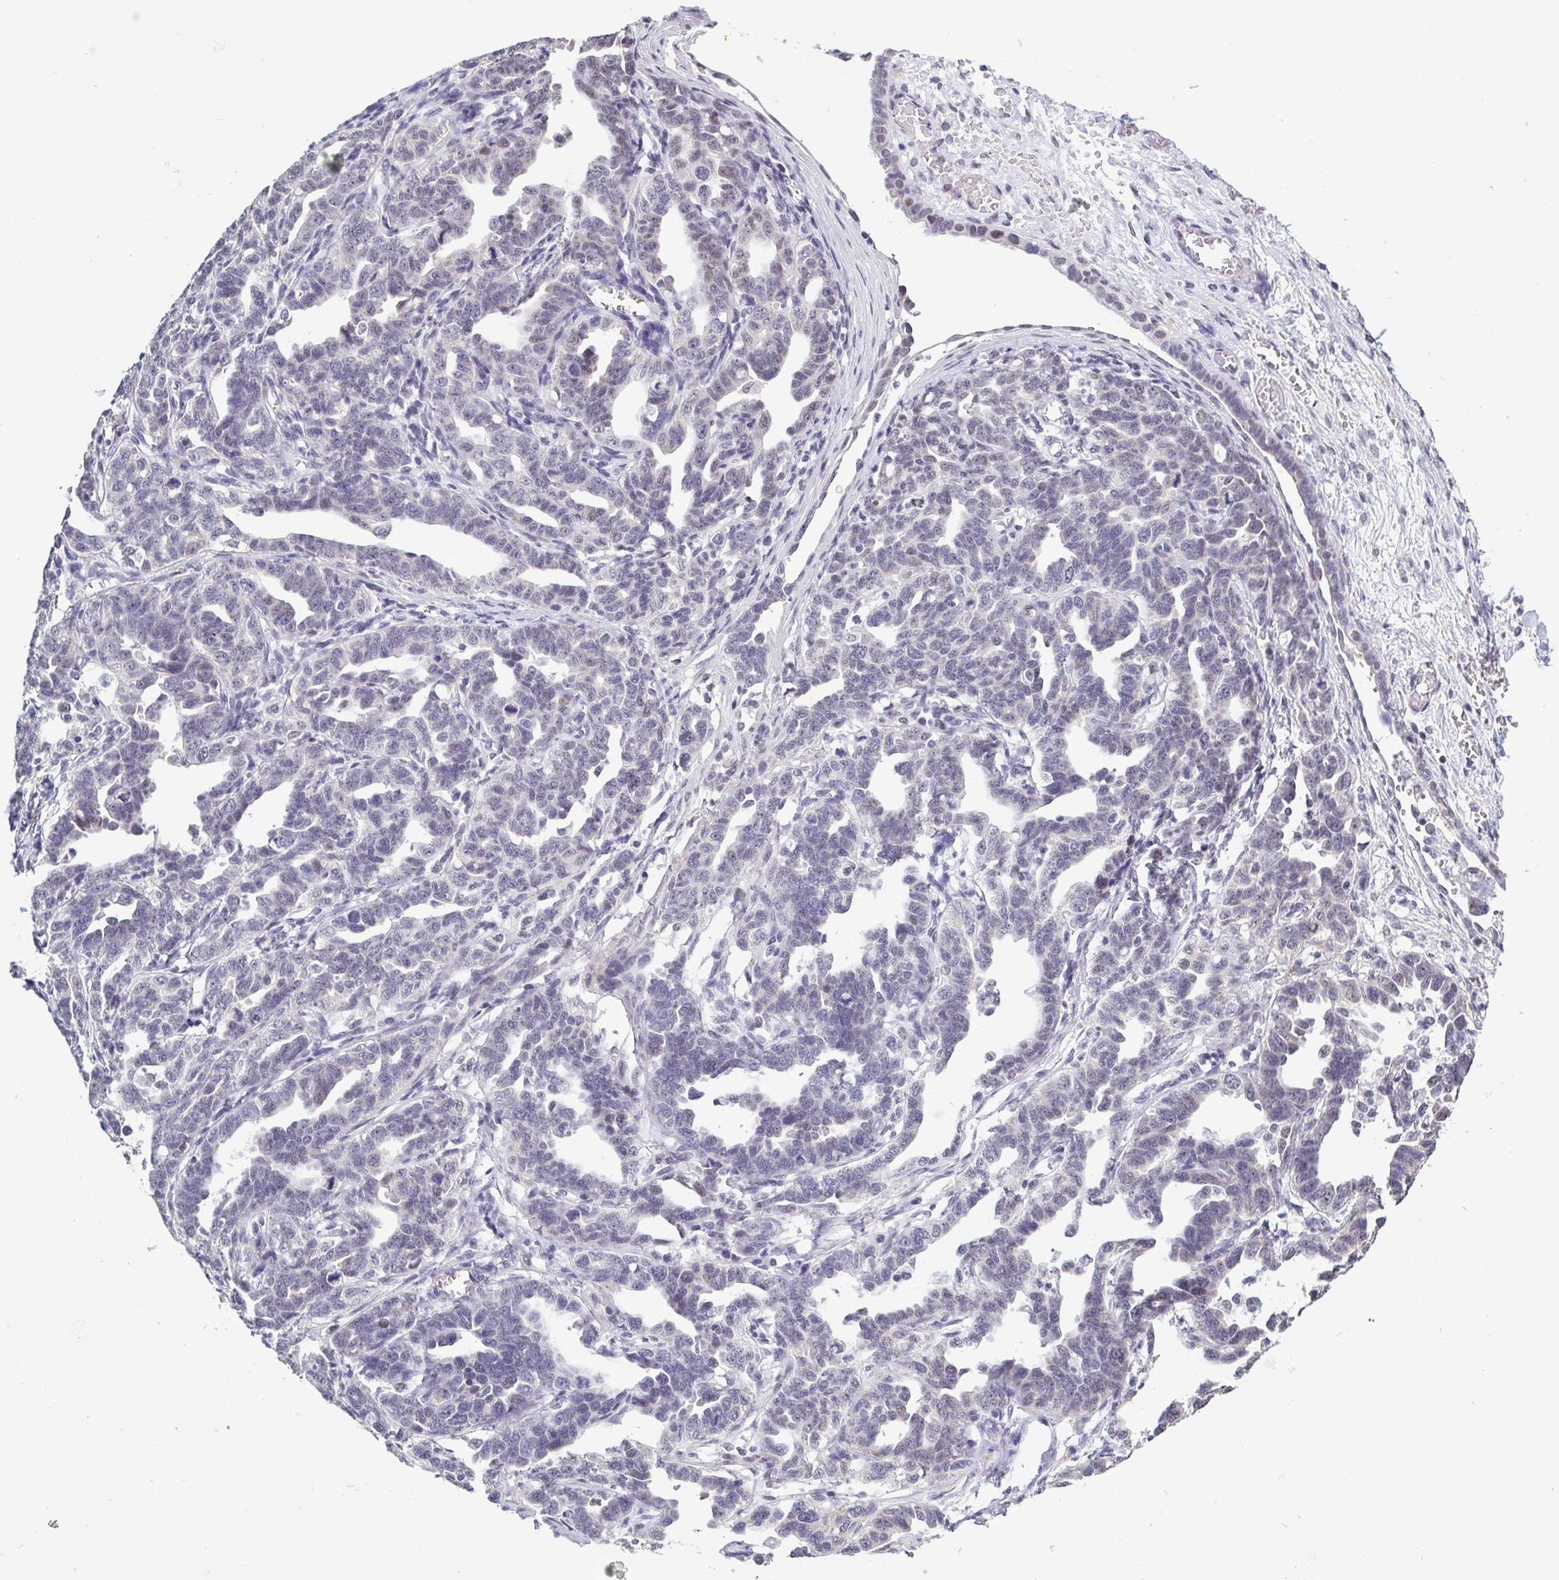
{"staining": {"intensity": "negative", "quantity": "none", "location": "none"}, "tissue": "ovarian cancer", "cell_type": "Tumor cells", "image_type": "cancer", "snomed": [{"axis": "morphology", "description": "Cystadenocarcinoma, serous, NOS"}, {"axis": "topography", "description": "Ovary"}], "caption": "Immunohistochemical staining of ovarian cancer displays no significant staining in tumor cells.", "gene": "TMEM92", "patient": {"sex": "female", "age": 69}}